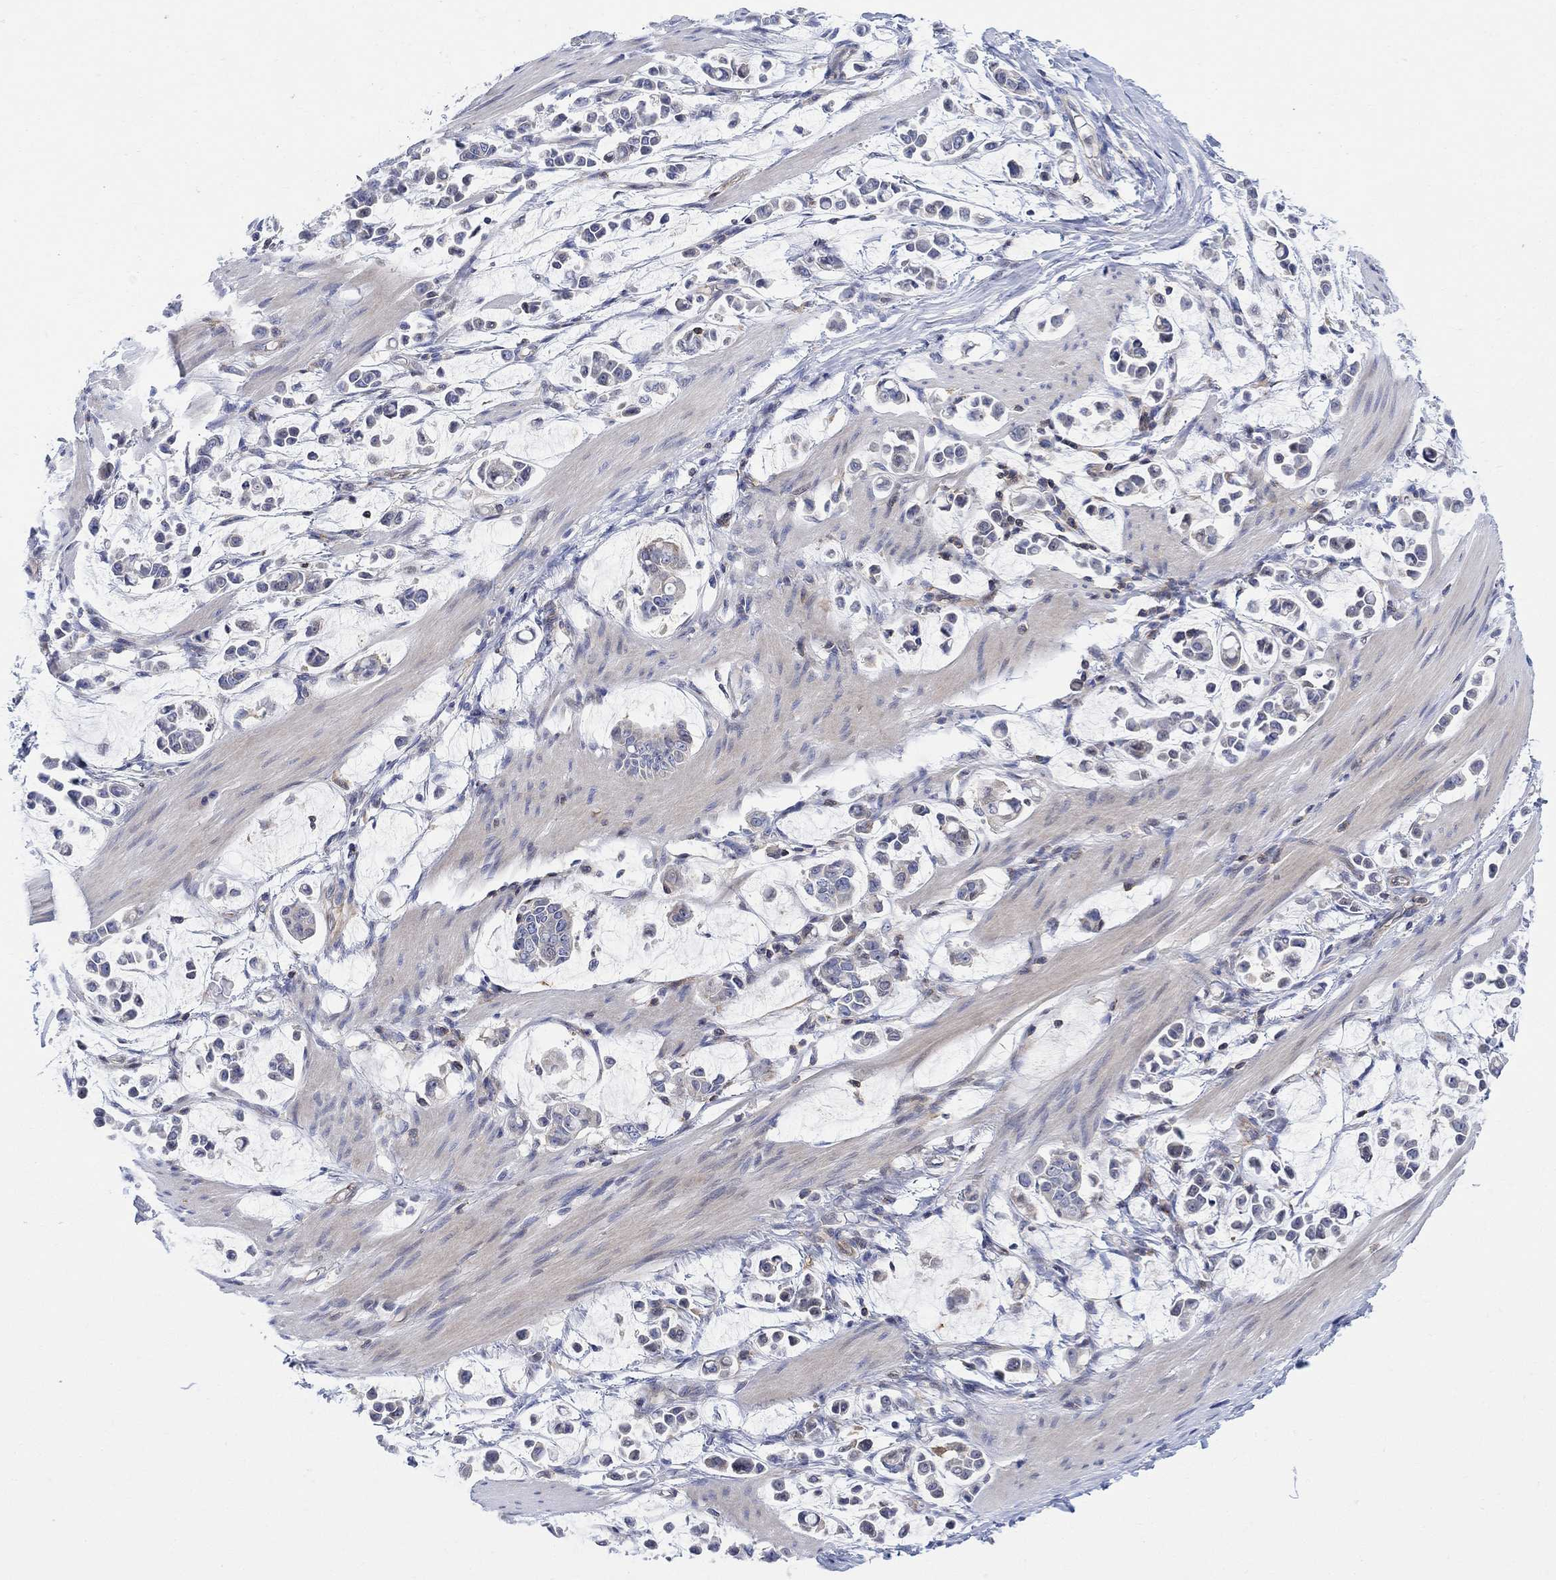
{"staining": {"intensity": "negative", "quantity": "none", "location": "none"}, "tissue": "stomach cancer", "cell_type": "Tumor cells", "image_type": "cancer", "snomed": [{"axis": "morphology", "description": "Adenocarcinoma, NOS"}, {"axis": "topography", "description": "Stomach"}], "caption": "Histopathology image shows no significant protein positivity in tumor cells of stomach adenocarcinoma.", "gene": "ARSK", "patient": {"sex": "male", "age": 82}}